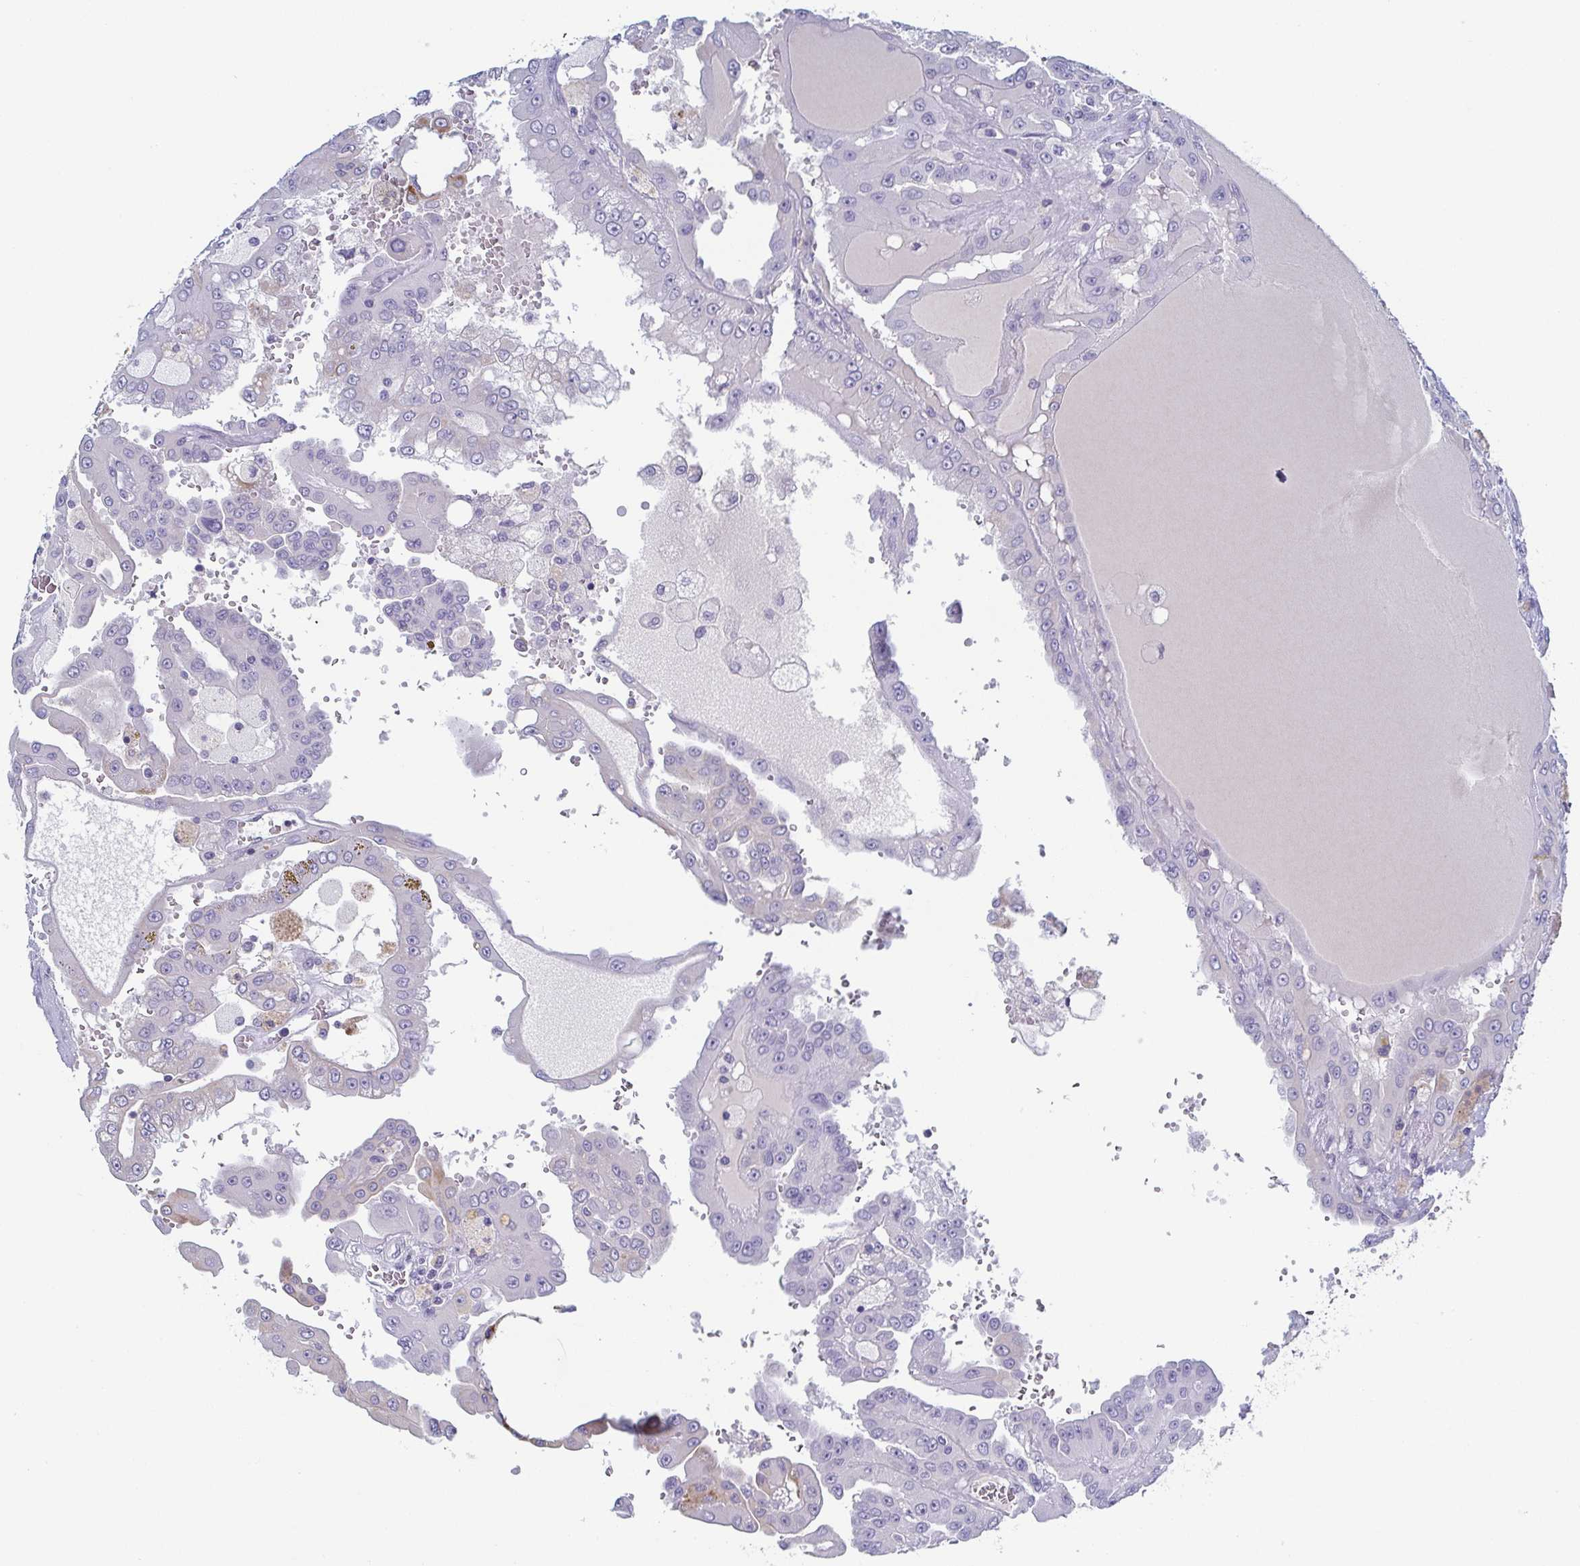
{"staining": {"intensity": "negative", "quantity": "none", "location": "none"}, "tissue": "renal cancer", "cell_type": "Tumor cells", "image_type": "cancer", "snomed": [{"axis": "morphology", "description": "Adenocarcinoma, NOS"}, {"axis": "topography", "description": "Kidney"}], "caption": "Photomicrograph shows no protein expression in tumor cells of renal adenocarcinoma tissue. Nuclei are stained in blue.", "gene": "RHOV", "patient": {"sex": "male", "age": 58}}